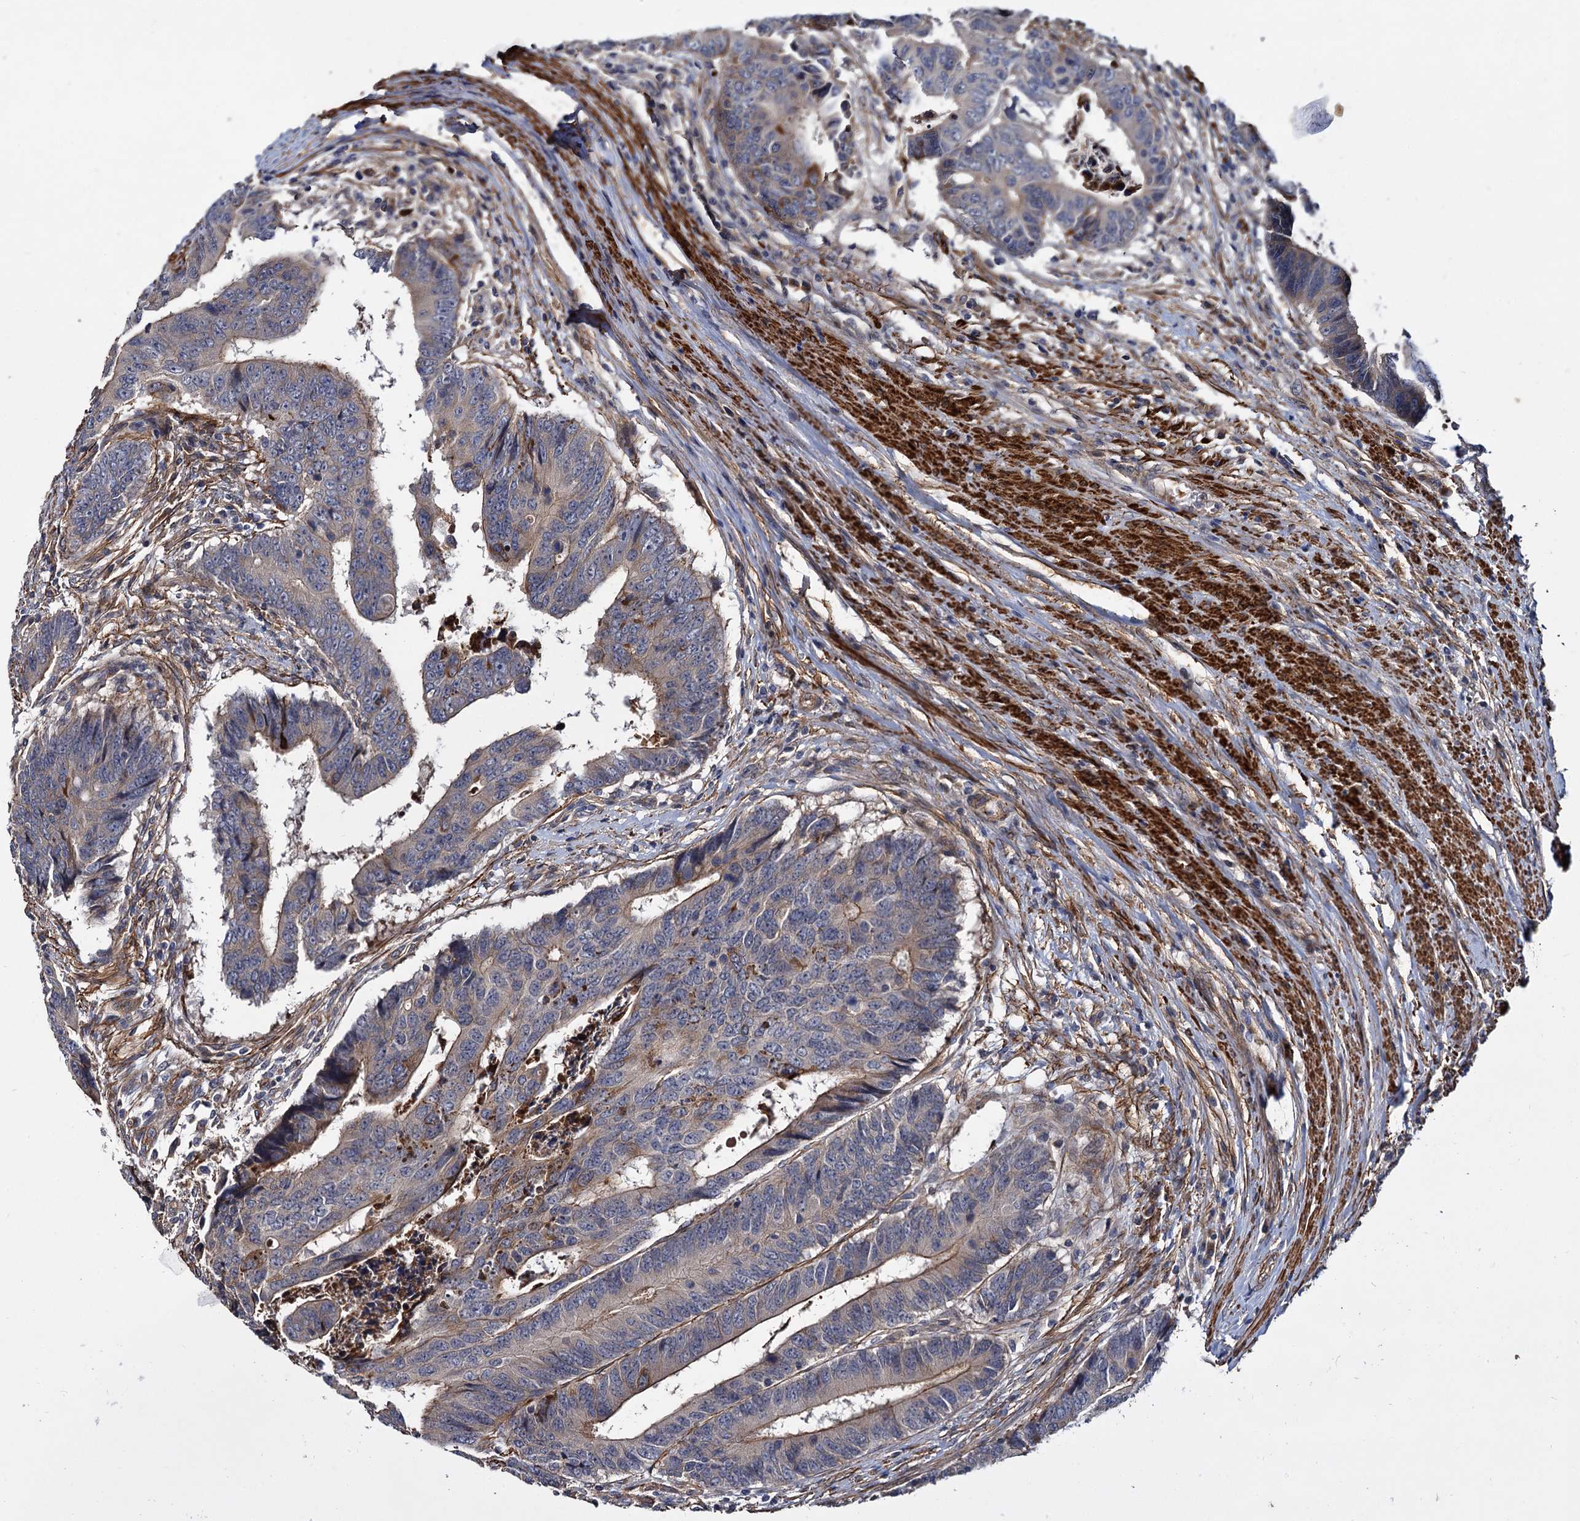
{"staining": {"intensity": "moderate", "quantity": "<25%", "location": "cytoplasmic/membranous"}, "tissue": "colorectal cancer", "cell_type": "Tumor cells", "image_type": "cancer", "snomed": [{"axis": "morphology", "description": "Adenocarcinoma, NOS"}, {"axis": "topography", "description": "Rectum"}], "caption": "Immunohistochemical staining of human colorectal cancer (adenocarcinoma) demonstrates moderate cytoplasmic/membranous protein staining in approximately <25% of tumor cells.", "gene": "ISM2", "patient": {"sex": "male", "age": 84}}